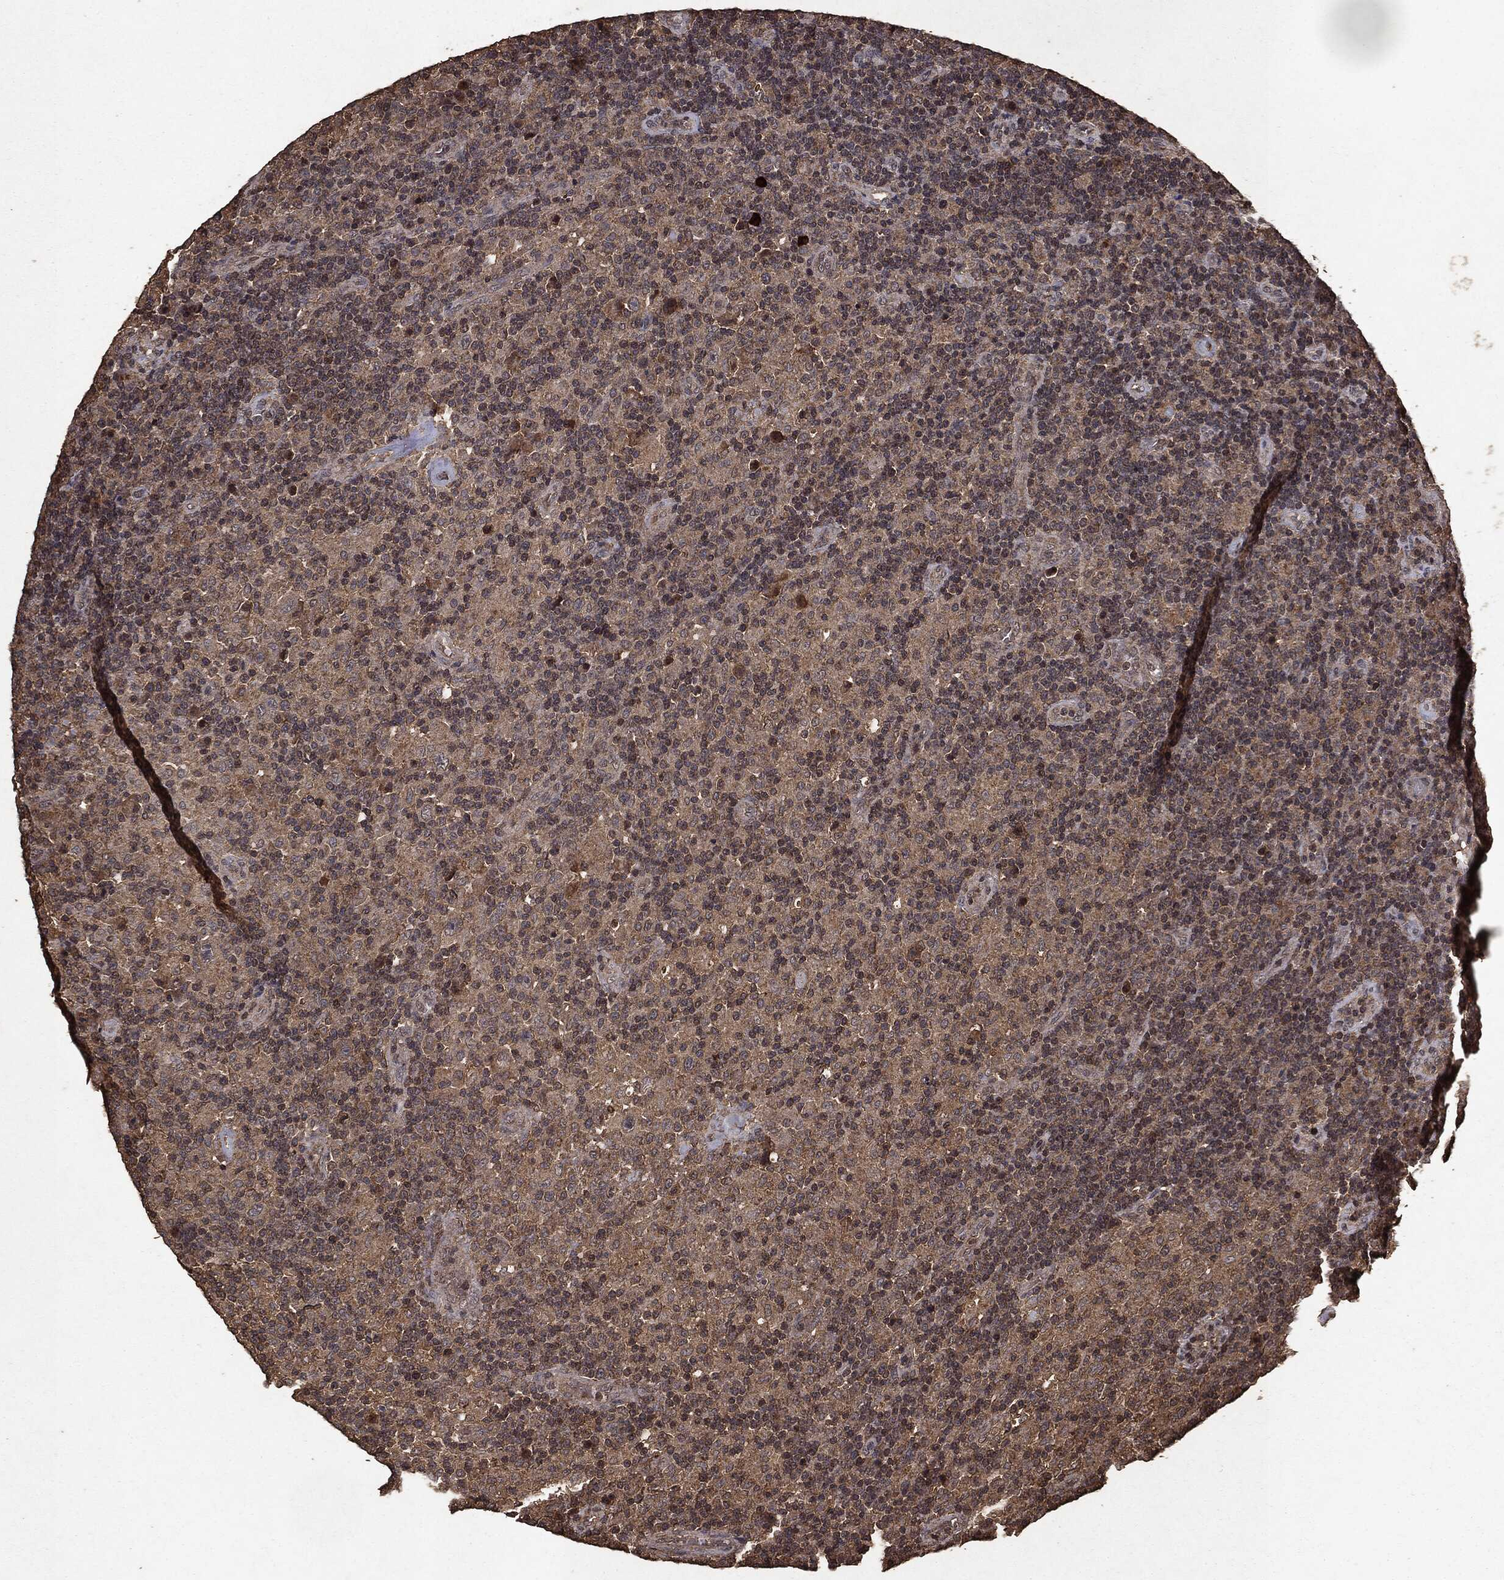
{"staining": {"intensity": "negative", "quantity": "none", "location": "none"}, "tissue": "lymphoma", "cell_type": "Tumor cells", "image_type": "cancer", "snomed": [{"axis": "morphology", "description": "Hodgkin's disease, NOS"}, {"axis": "topography", "description": "Lymph node"}], "caption": "A micrograph of human lymphoma is negative for staining in tumor cells.", "gene": "NME1", "patient": {"sex": "male", "age": 70}}